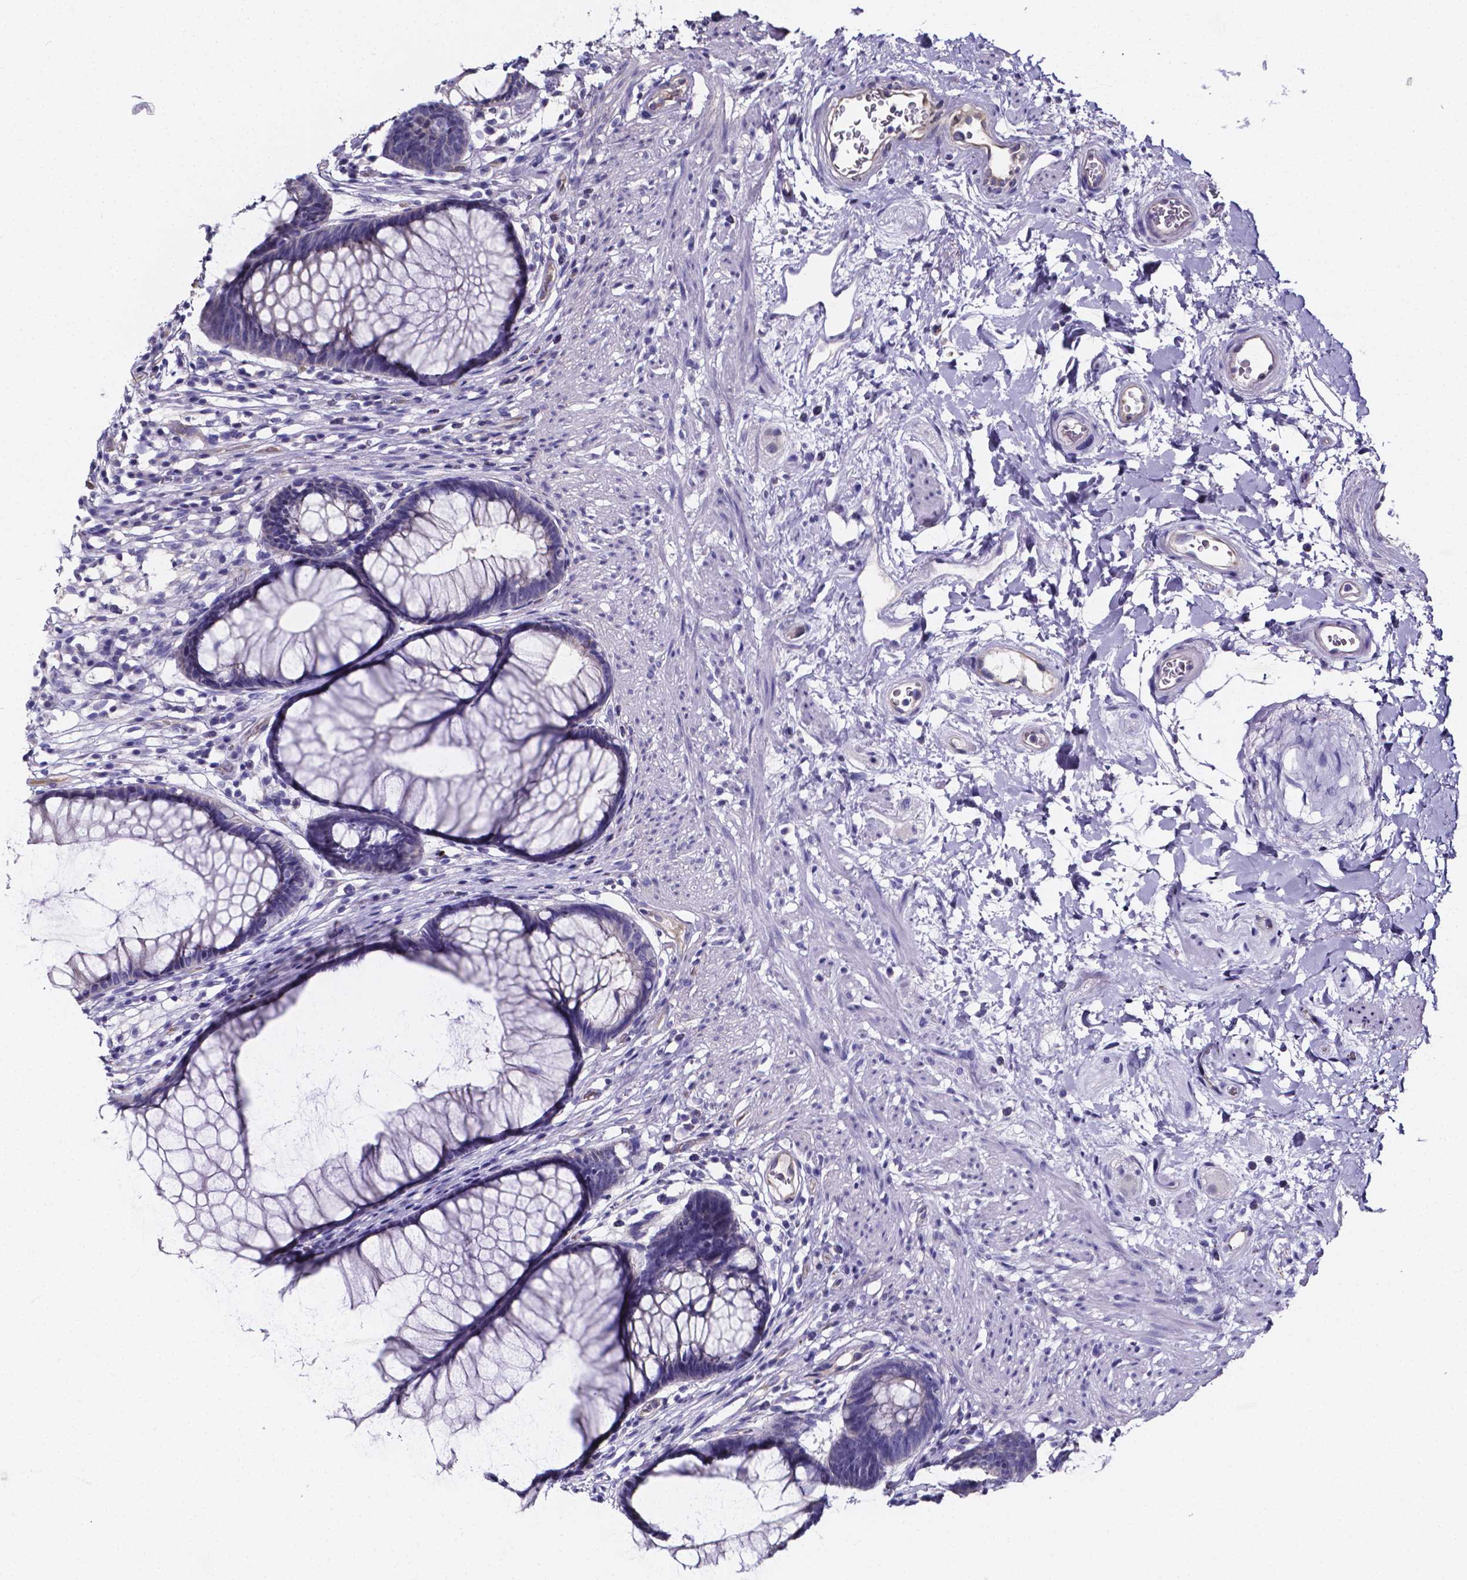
{"staining": {"intensity": "negative", "quantity": "none", "location": "none"}, "tissue": "rectum", "cell_type": "Glandular cells", "image_type": "normal", "snomed": [{"axis": "morphology", "description": "Normal tissue, NOS"}, {"axis": "topography", "description": "Smooth muscle"}, {"axis": "topography", "description": "Rectum"}], "caption": "This image is of benign rectum stained with IHC to label a protein in brown with the nuclei are counter-stained blue. There is no positivity in glandular cells.", "gene": "CACNG8", "patient": {"sex": "male", "age": 53}}